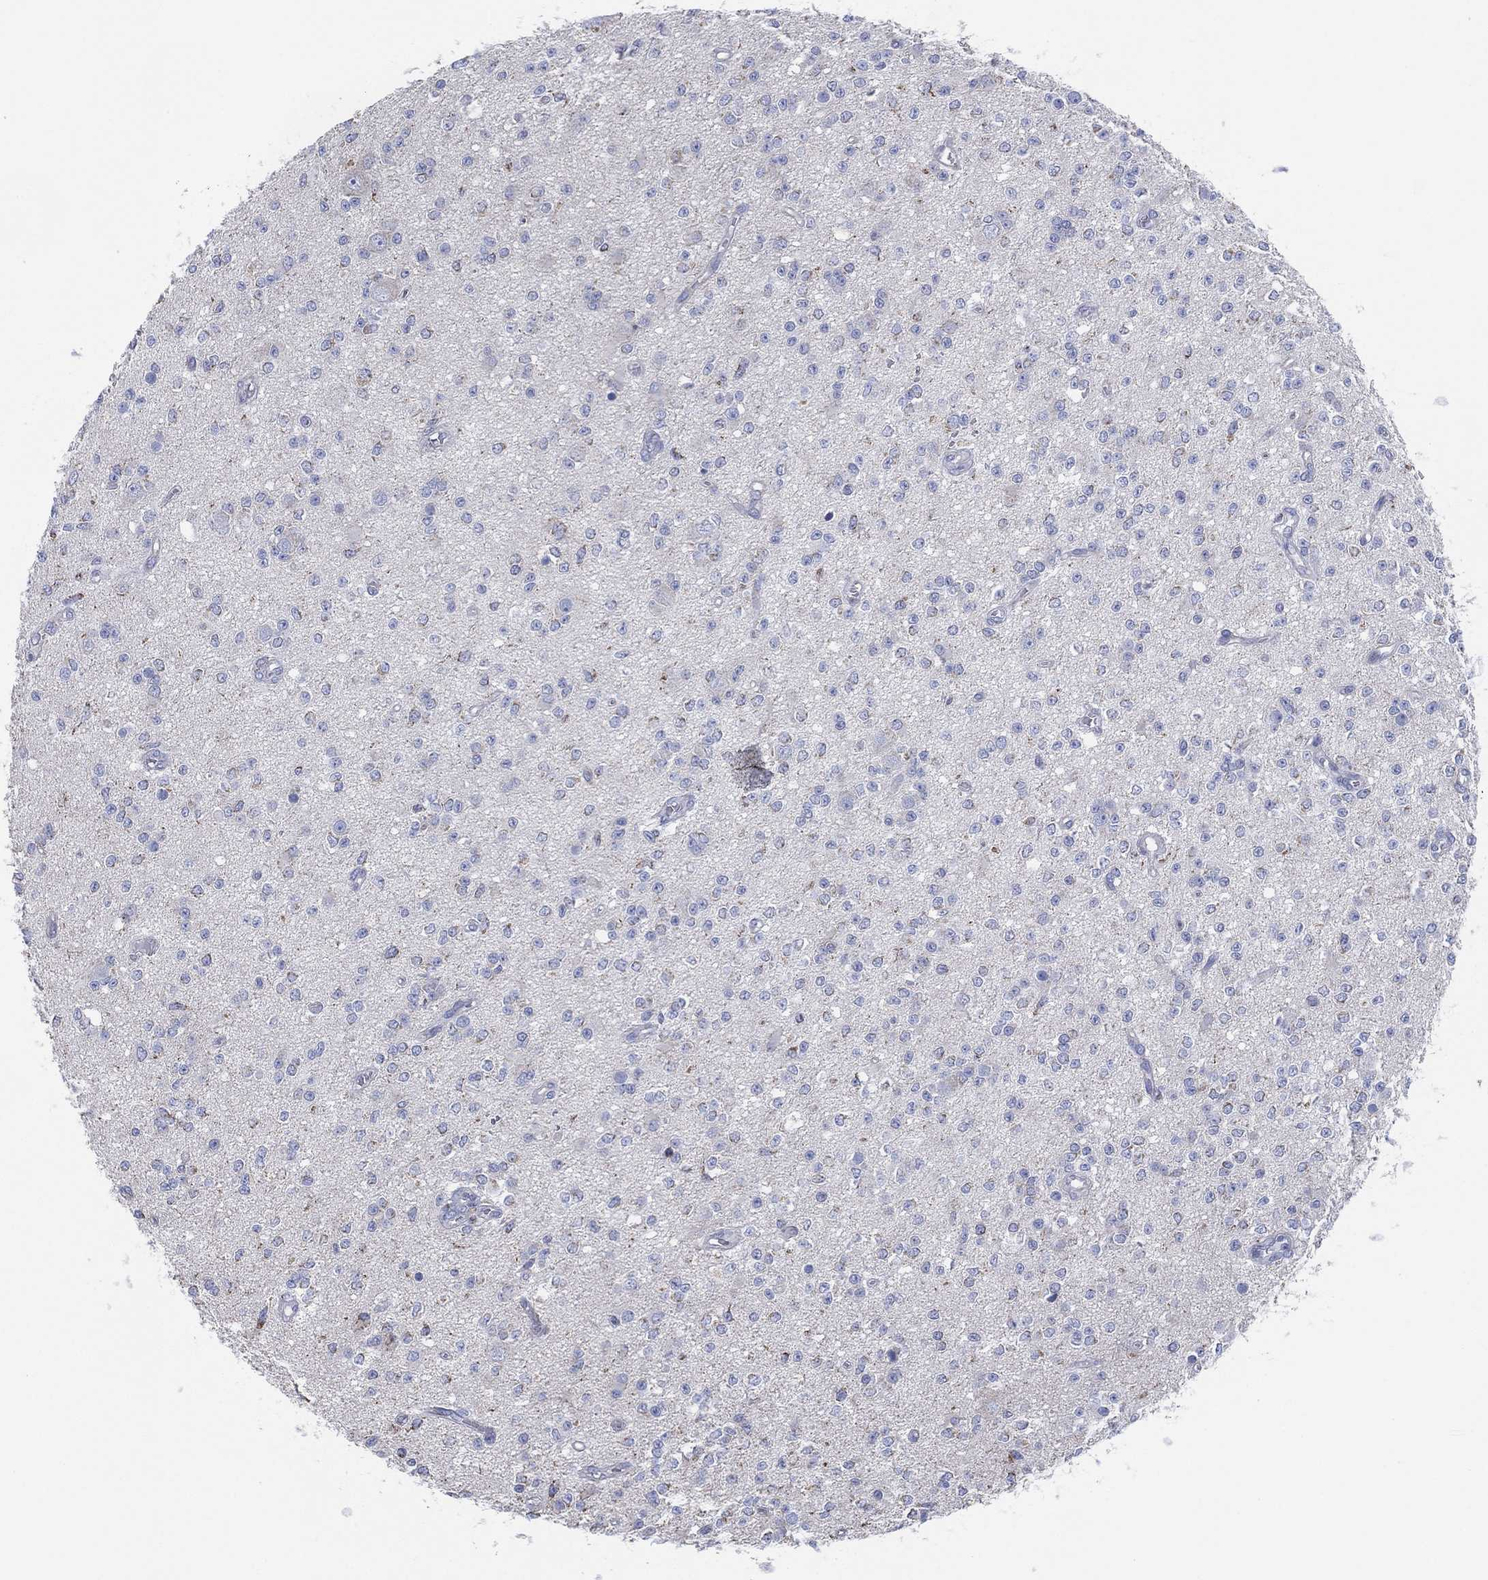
{"staining": {"intensity": "negative", "quantity": "none", "location": "none"}, "tissue": "glioma", "cell_type": "Tumor cells", "image_type": "cancer", "snomed": [{"axis": "morphology", "description": "Glioma, malignant, Low grade"}, {"axis": "topography", "description": "Brain"}], "caption": "A high-resolution histopathology image shows immunohistochemistry (IHC) staining of malignant glioma (low-grade), which reveals no significant staining in tumor cells.", "gene": "CFTR", "patient": {"sex": "female", "age": 45}}